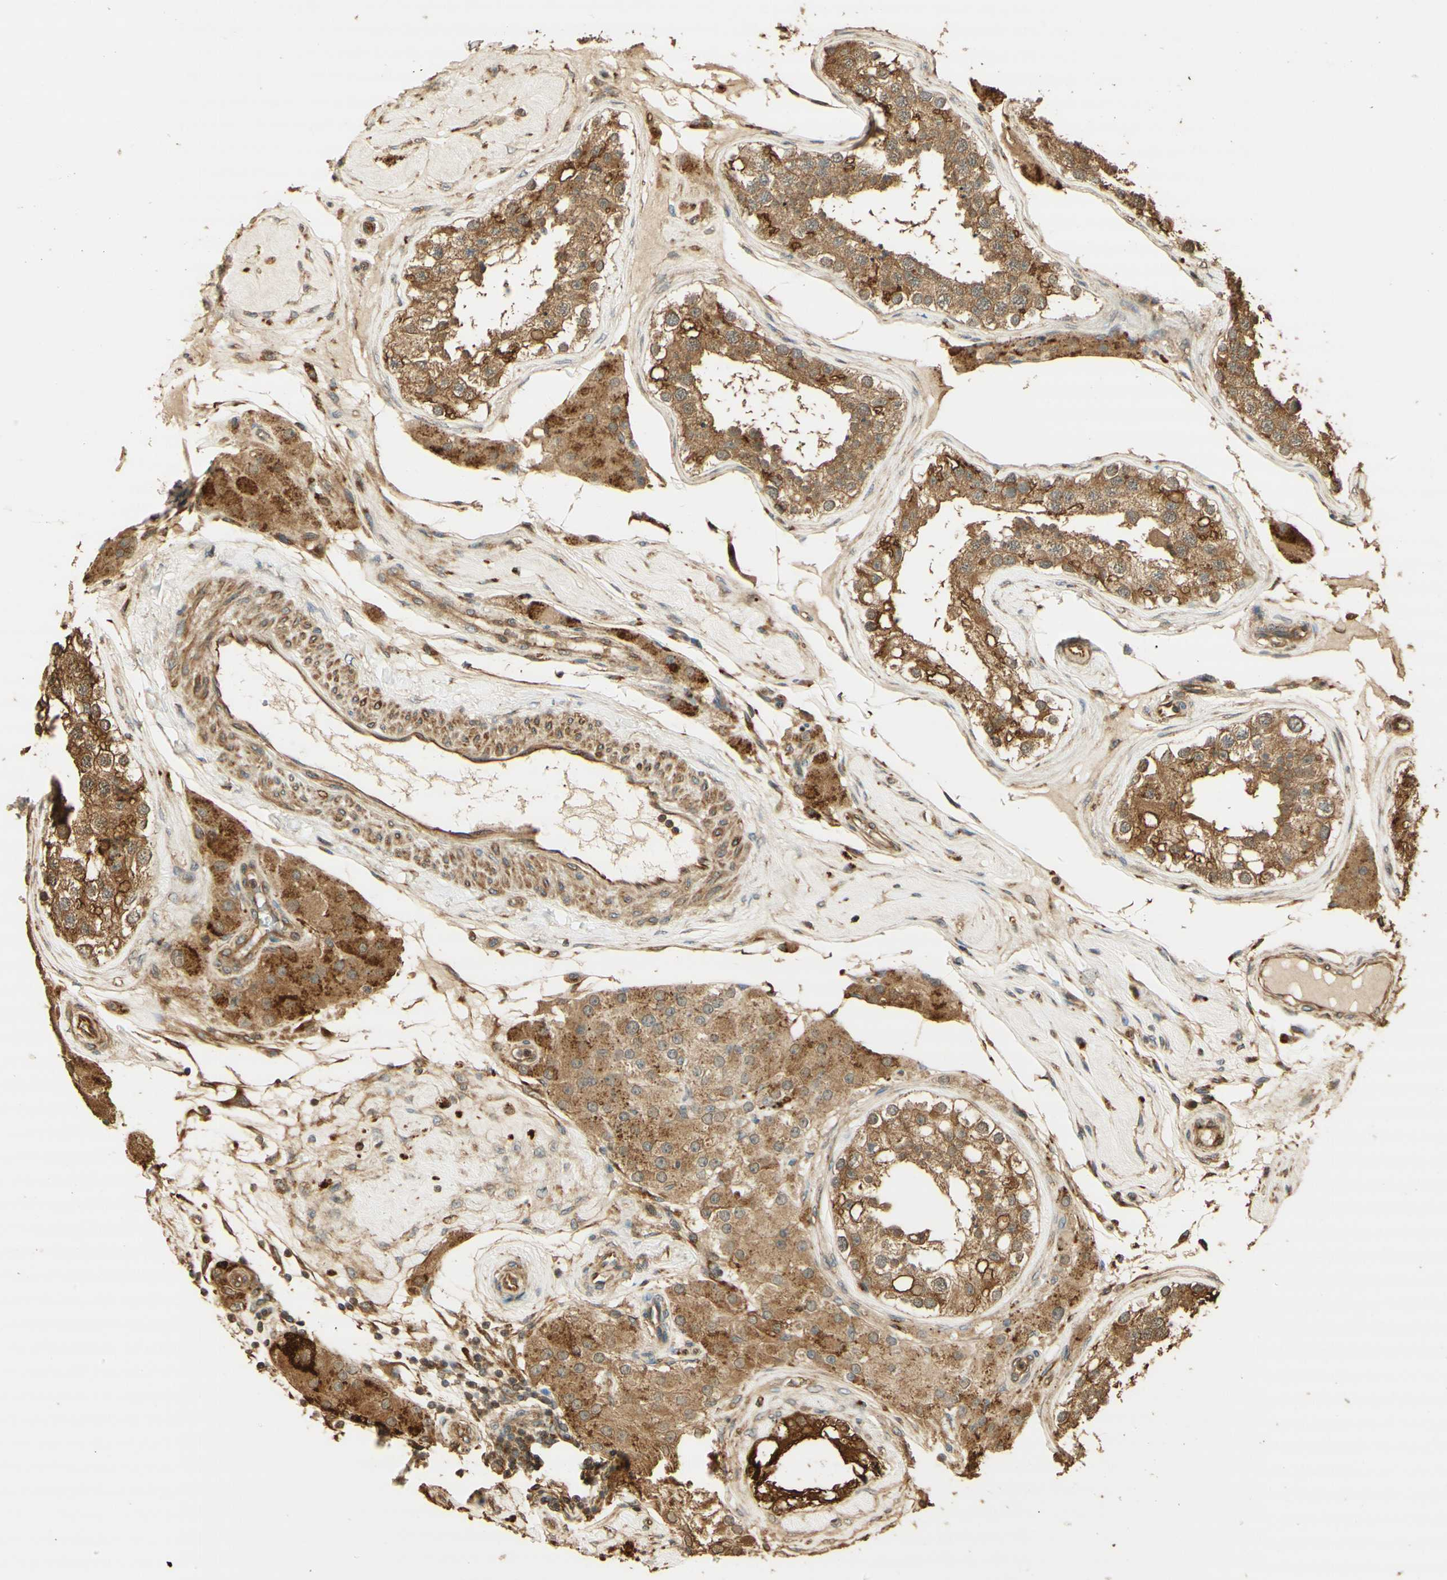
{"staining": {"intensity": "moderate", "quantity": ">75%", "location": "cytoplasmic/membranous"}, "tissue": "testis", "cell_type": "Cells in seminiferous ducts", "image_type": "normal", "snomed": [{"axis": "morphology", "description": "Normal tissue, NOS"}, {"axis": "topography", "description": "Testis"}], "caption": "The photomicrograph exhibits immunohistochemical staining of benign testis. There is moderate cytoplasmic/membranous expression is appreciated in about >75% of cells in seminiferous ducts. The protein is shown in brown color, while the nuclei are stained blue.", "gene": "AGER", "patient": {"sex": "male", "age": 68}}